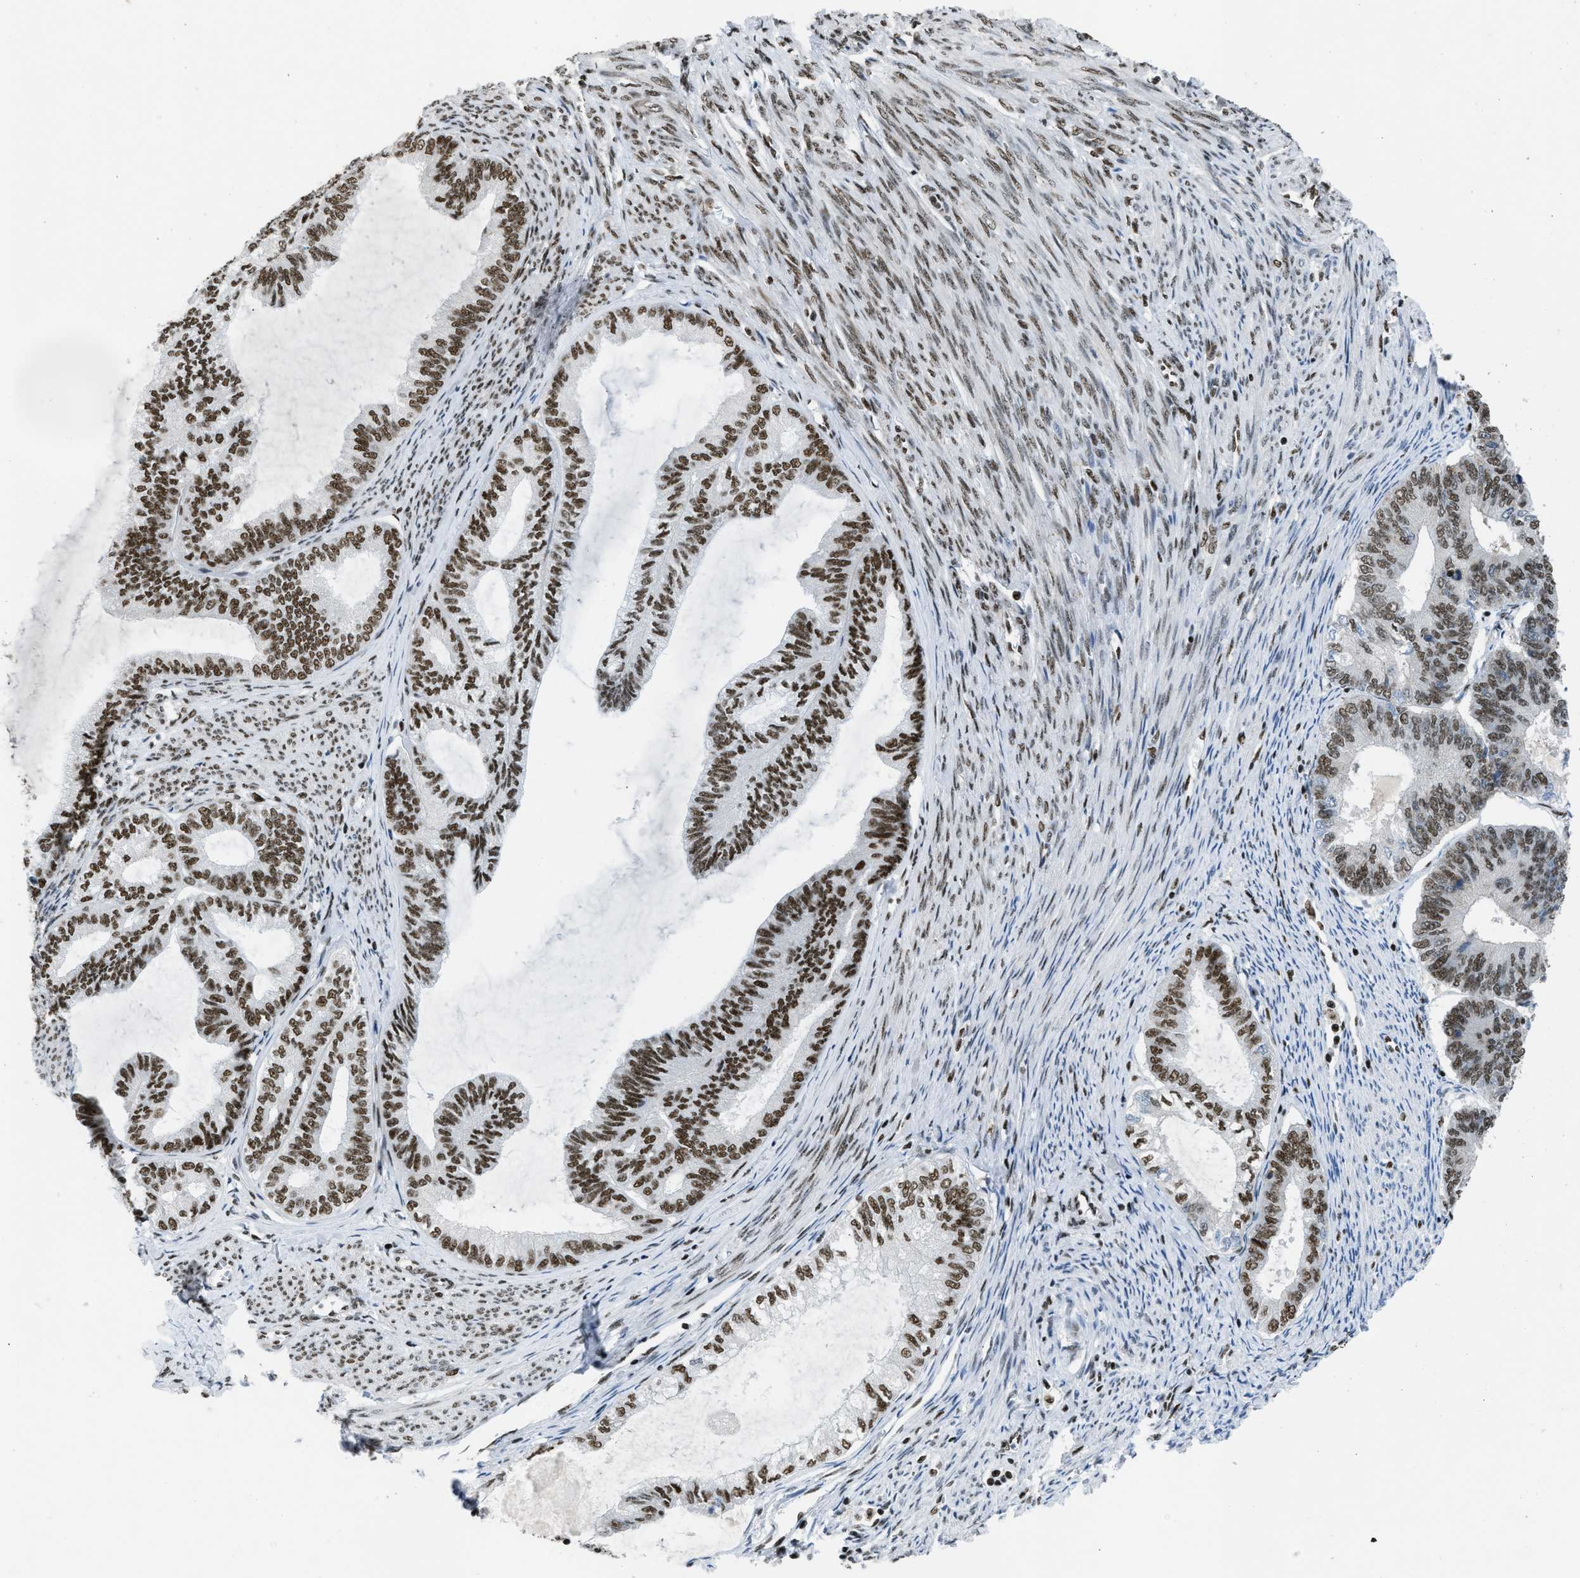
{"staining": {"intensity": "strong", "quantity": ">75%", "location": "nuclear"}, "tissue": "endometrial cancer", "cell_type": "Tumor cells", "image_type": "cancer", "snomed": [{"axis": "morphology", "description": "Adenocarcinoma, NOS"}, {"axis": "topography", "description": "Endometrium"}], "caption": "This image shows IHC staining of human endometrial adenocarcinoma, with high strong nuclear expression in about >75% of tumor cells.", "gene": "SCAF4", "patient": {"sex": "female", "age": 86}}